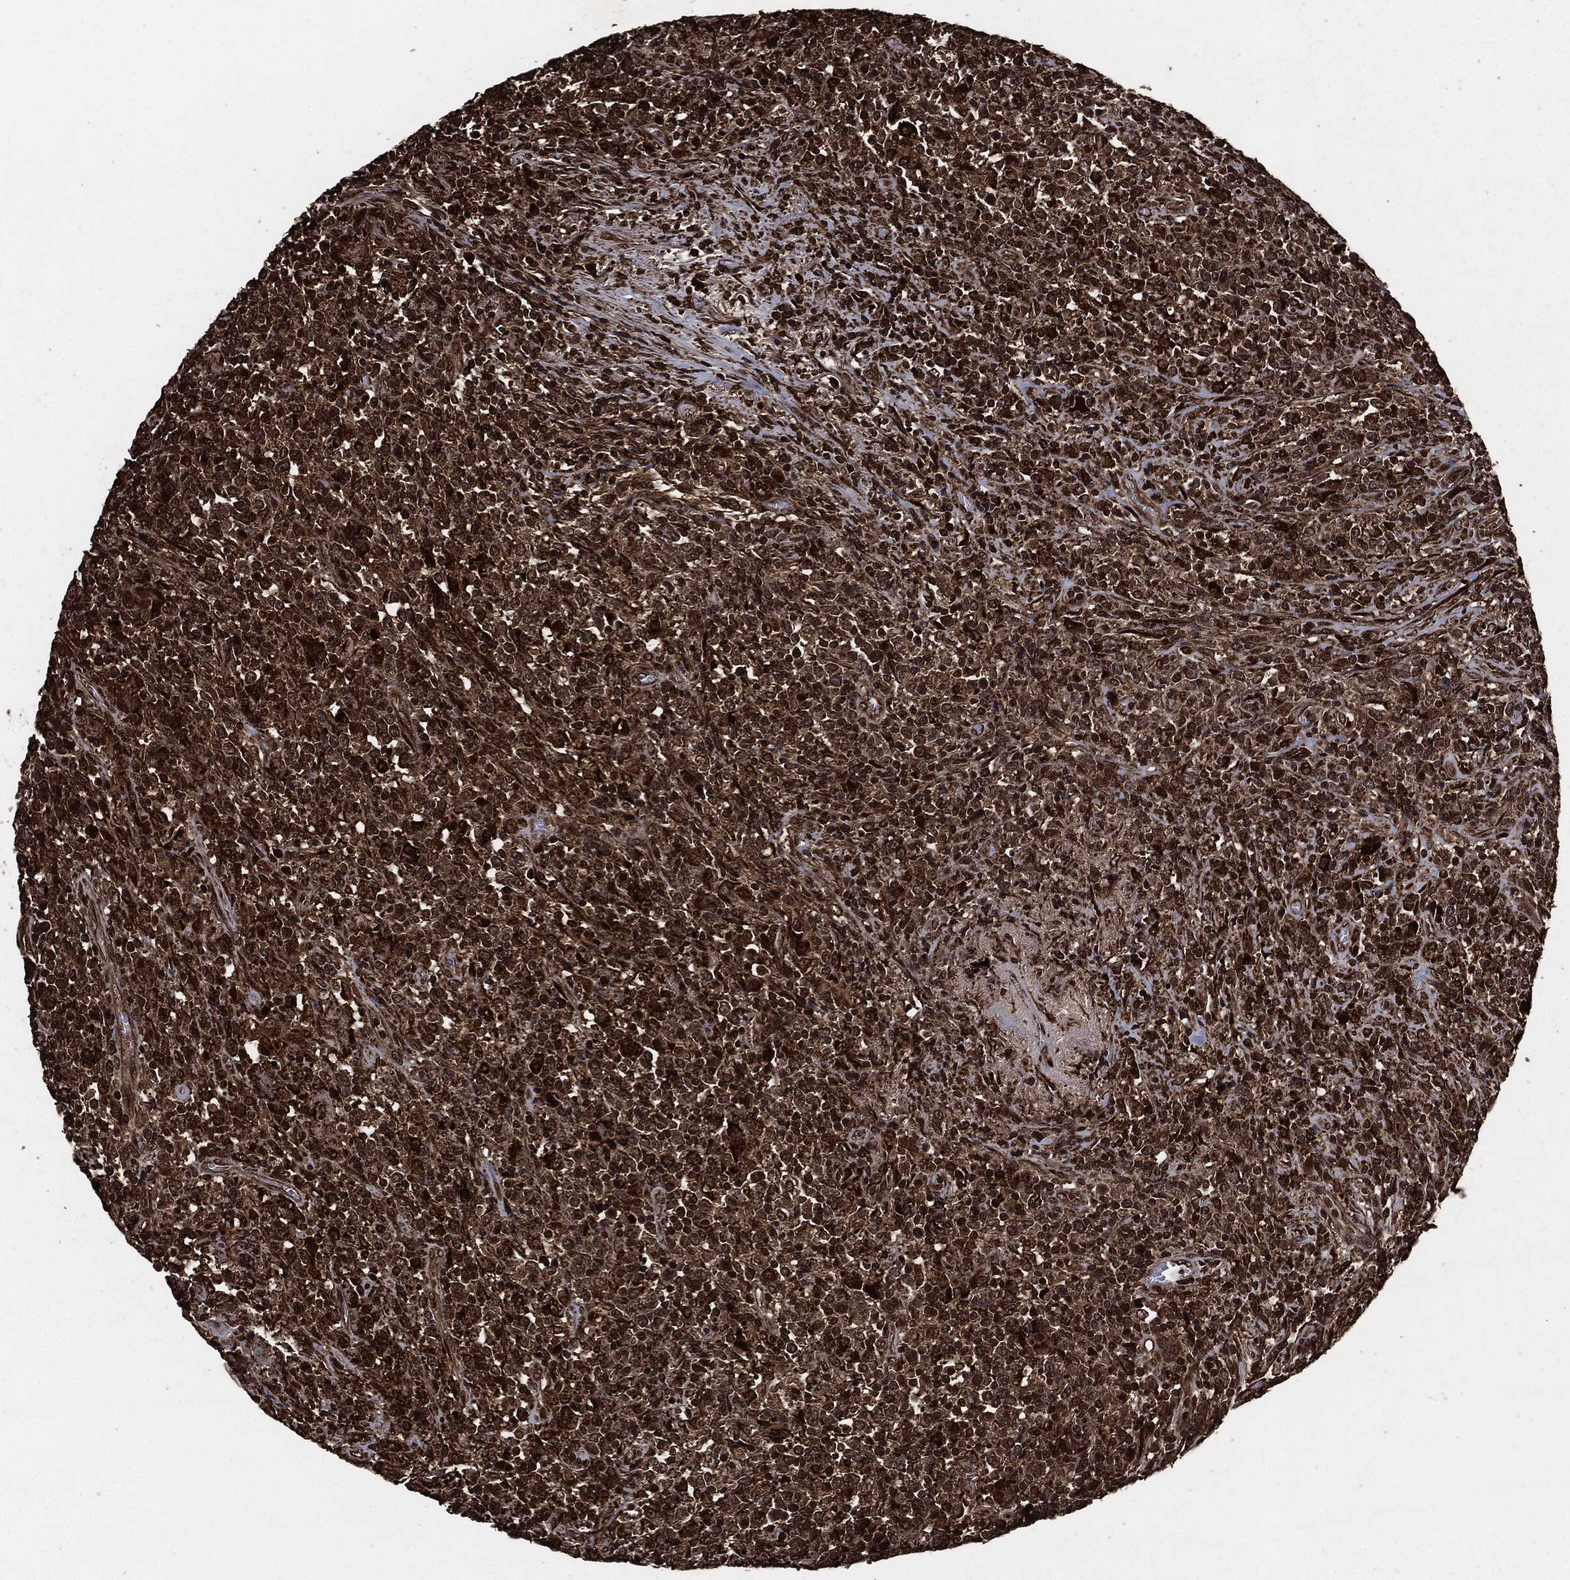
{"staining": {"intensity": "strong", "quantity": "25%-75%", "location": "cytoplasmic/membranous"}, "tissue": "lymphoma", "cell_type": "Tumor cells", "image_type": "cancer", "snomed": [{"axis": "morphology", "description": "Malignant lymphoma, non-Hodgkin's type, High grade"}, {"axis": "topography", "description": "Lung"}], "caption": "Human malignant lymphoma, non-Hodgkin's type (high-grade) stained with a brown dye exhibits strong cytoplasmic/membranous positive staining in approximately 25%-75% of tumor cells.", "gene": "EGFR", "patient": {"sex": "male", "age": 79}}